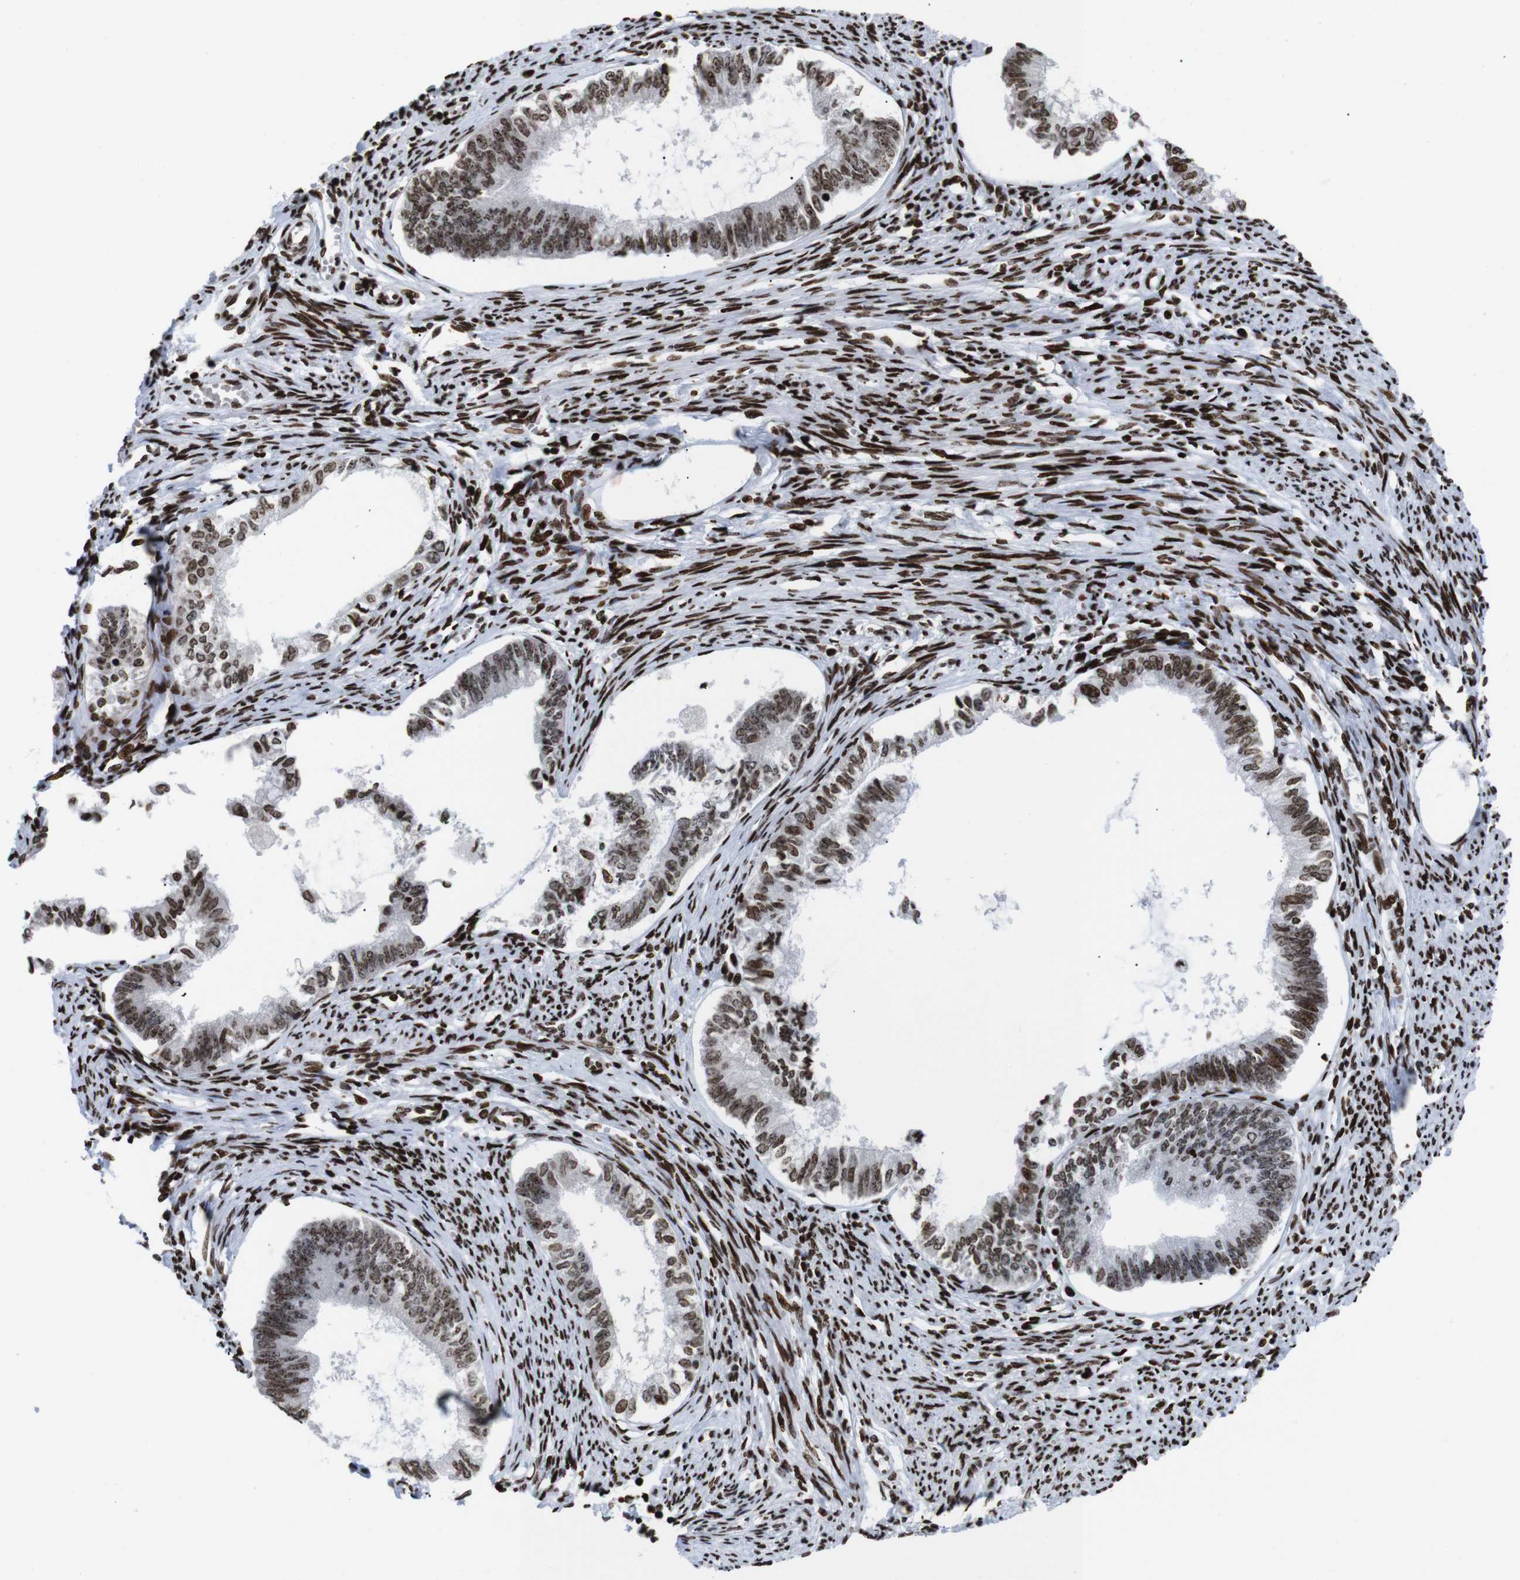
{"staining": {"intensity": "moderate", "quantity": ">75%", "location": "nuclear"}, "tissue": "endometrial cancer", "cell_type": "Tumor cells", "image_type": "cancer", "snomed": [{"axis": "morphology", "description": "Adenocarcinoma, NOS"}, {"axis": "topography", "description": "Endometrium"}], "caption": "Immunohistochemistry (IHC) histopathology image of neoplastic tissue: adenocarcinoma (endometrial) stained using IHC exhibits medium levels of moderate protein expression localized specifically in the nuclear of tumor cells, appearing as a nuclear brown color.", "gene": "H1-4", "patient": {"sex": "female", "age": 86}}